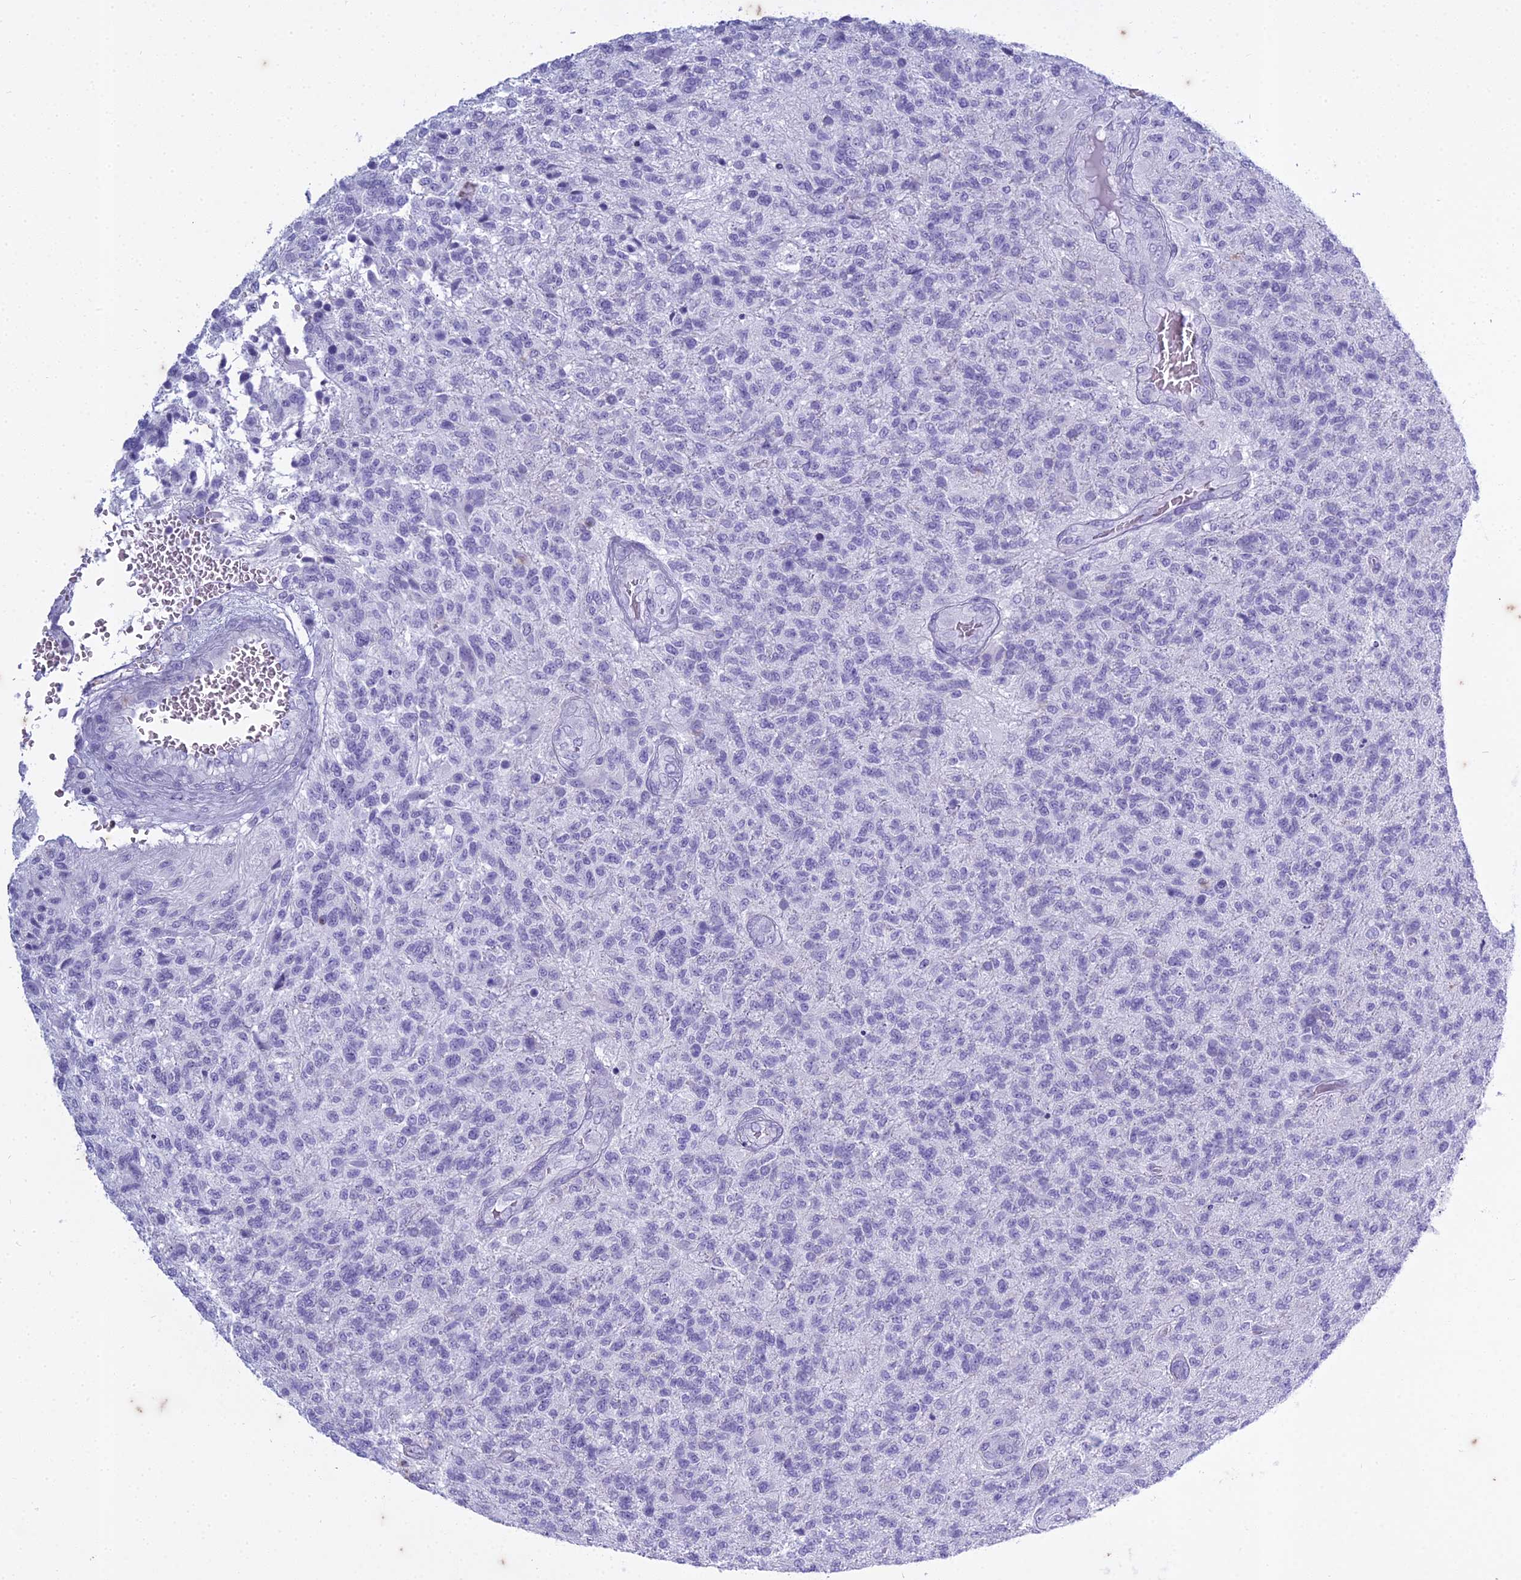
{"staining": {"intensity": "negative", "quantity": "none", "location": "none"}, "tissue": "glioma", "cell_type": "Tumor cells", "image_type": "cancer", "snomed": [{"axis": "morphology", "description": "Glioma, malignant, High grade"}, {"axis": "topography", "description": "Brain"}], "caption": "DAB (3,3'-diaminobenzidine) immunohistochemical staining of human high-grade glioma (malignant) reveals no significant staining in tumor cells.", "gene": "HMGB4", "patient": {"sex": "male", "age": 56}}